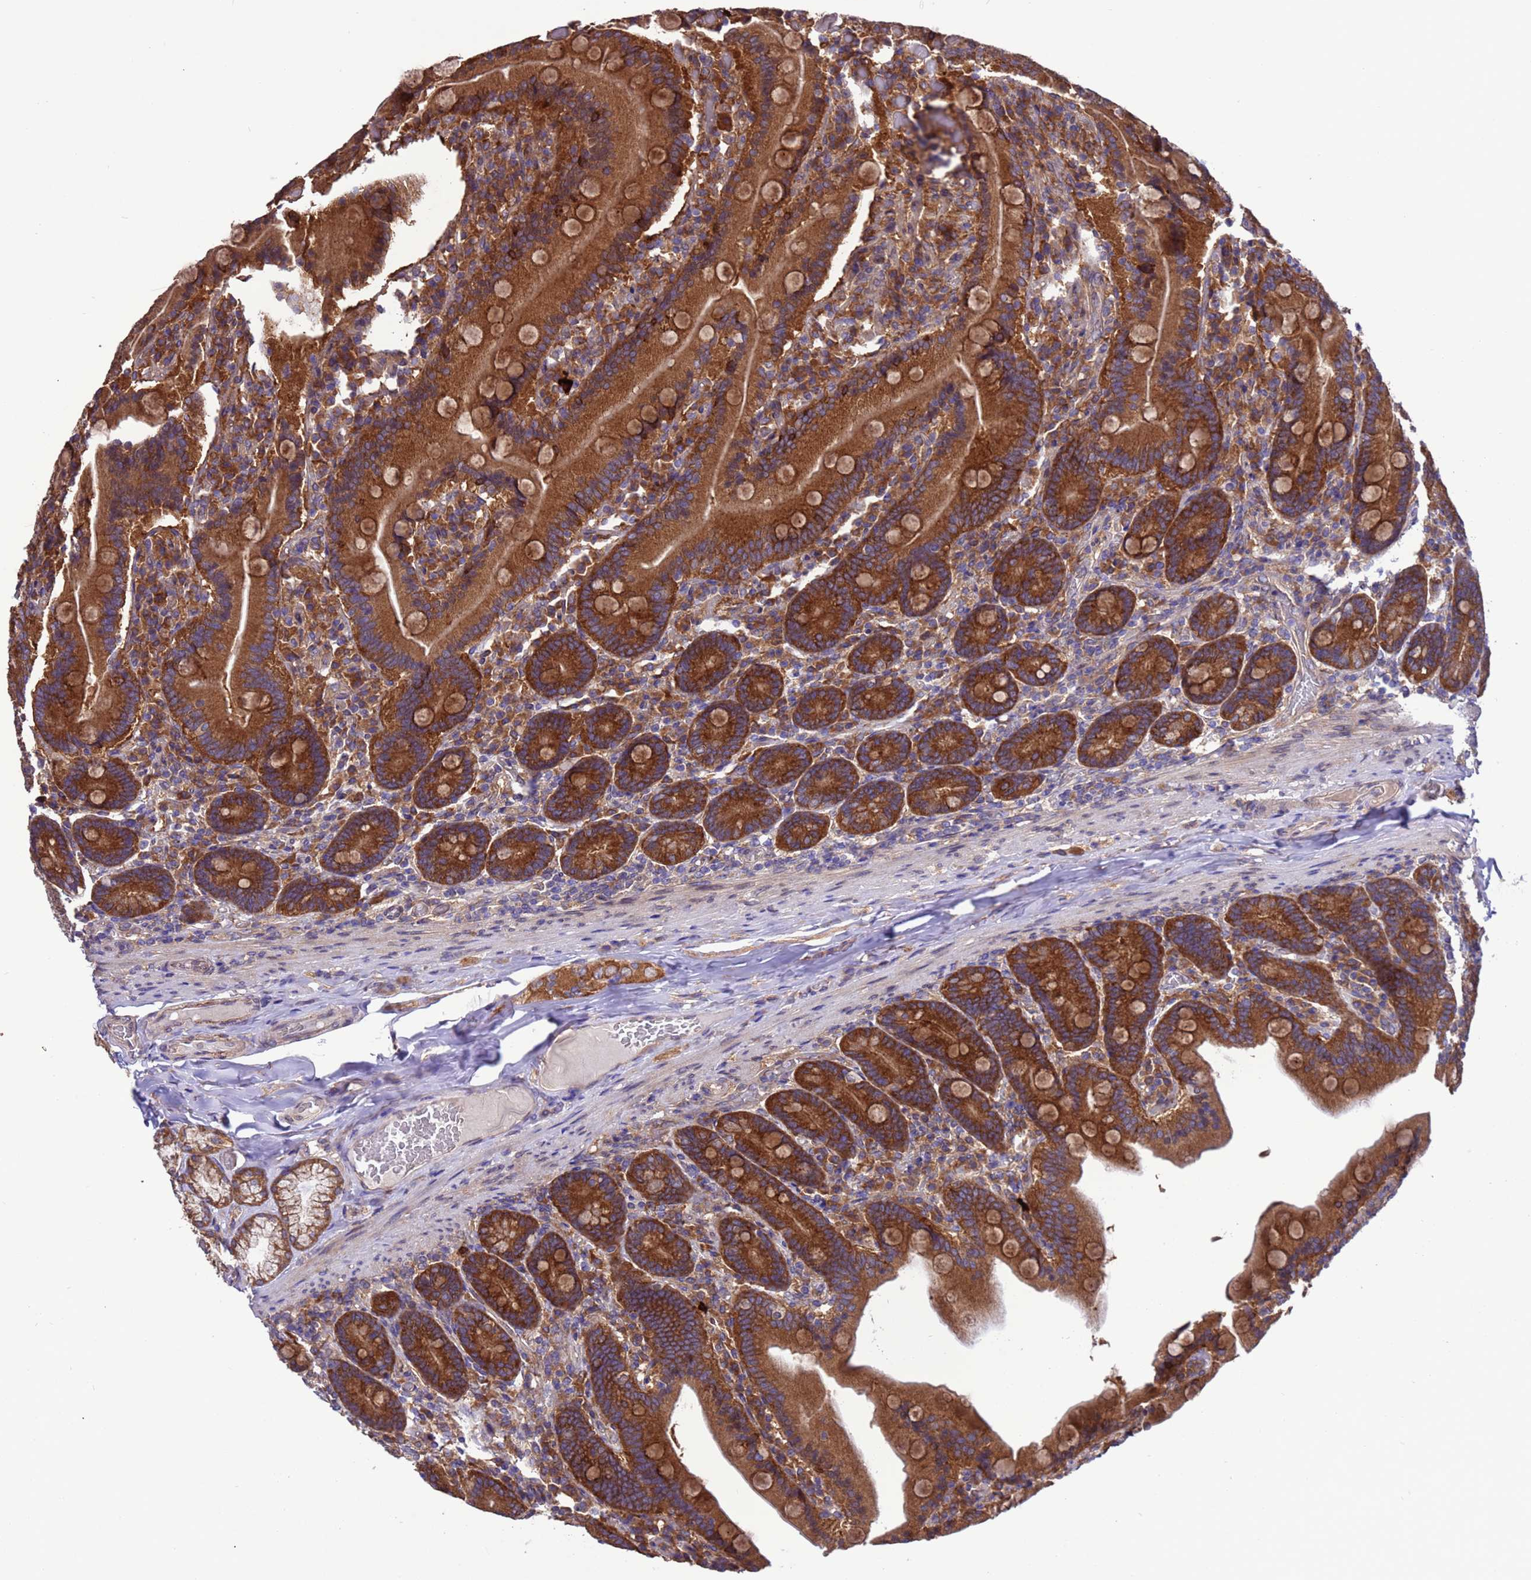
{"staining": {"intensity": "strong", "quantity": ">75%", "location": "cytoplasmic/membranous"}, "tissue": "duodenum", "cell_type": "Glandular cells", "image_type": "normal", "snomed": [{"axis": "morphology", "description": "Normal tissue, NOS"}, {"axis": "topography", "description": "Duodenum"}], "caption": "A high-resolution histopathology image shows IHC staining of benign duodenum, which shows strong cytoplasmic/membranous staining in about >75% of glandular cells. Nuclei are stained in blue.", "gene": "ARHGAP12", "patient": {"sex": "female", "age": 62}}